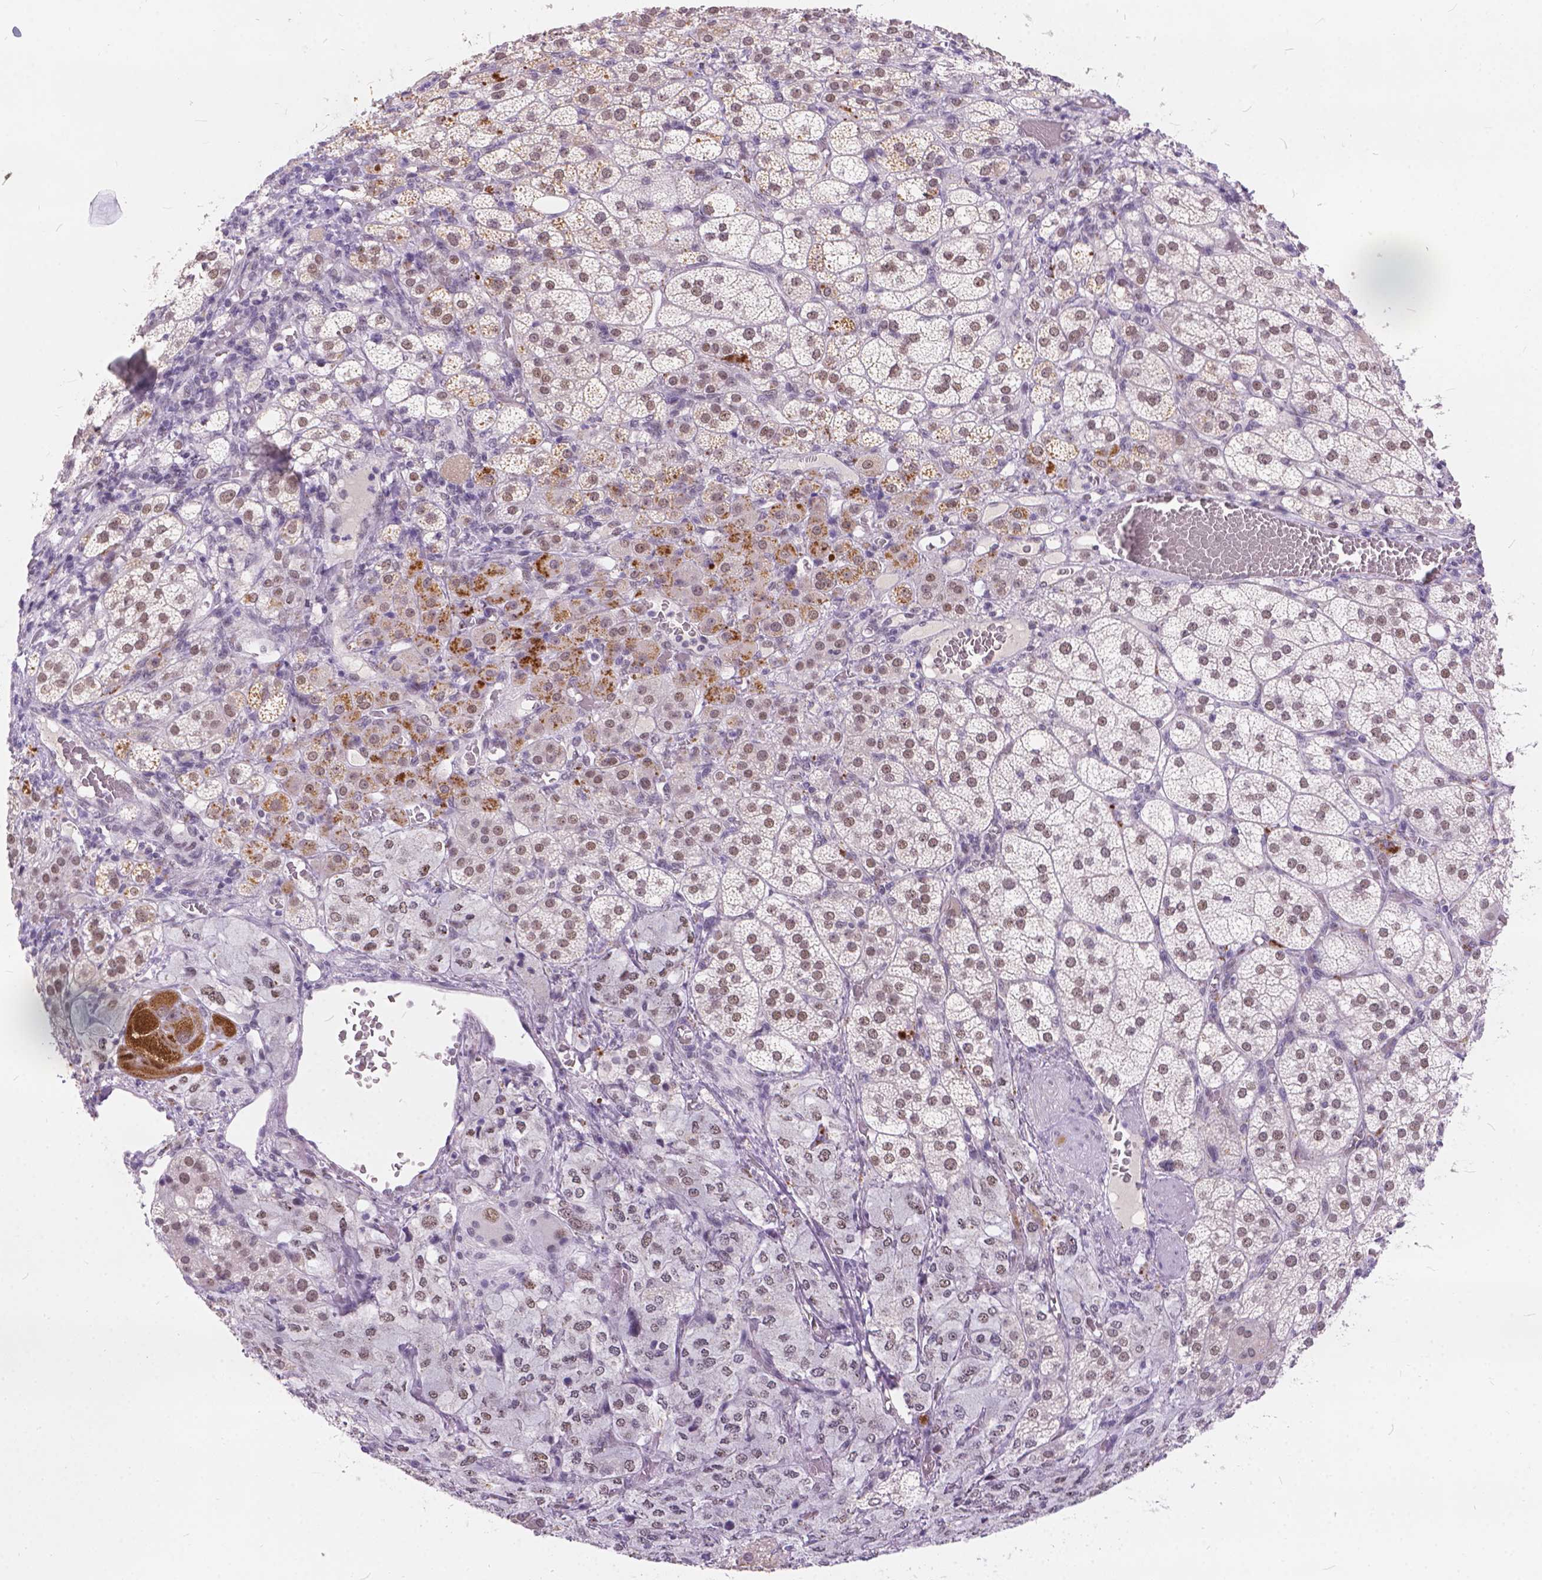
{"staining": {"intensity": "weak", "quantity": ">75%", "location": "nuclear"}, "tissue": "adrenal gland", "cell_type": "Glandular cells", "image_type": "normal", "snomed": [{"axis": "morphology", "description": "Normal tissue, NOS"}, {"axis": "topography", "description": "Adrenal gland"}], "caption": "Protein analysis of normal adrenal gland reveals weak nuclear expression in approximately >75% of glandular cells. The protein of interest is stained brown, and the nuclei are stained in blue (DAB (3,3'-diaminobenzidine) IHC with brightfield microscopy, high magnification).", "gene": "FAM53A", "patient": {"sex": "female", "age": 60}}